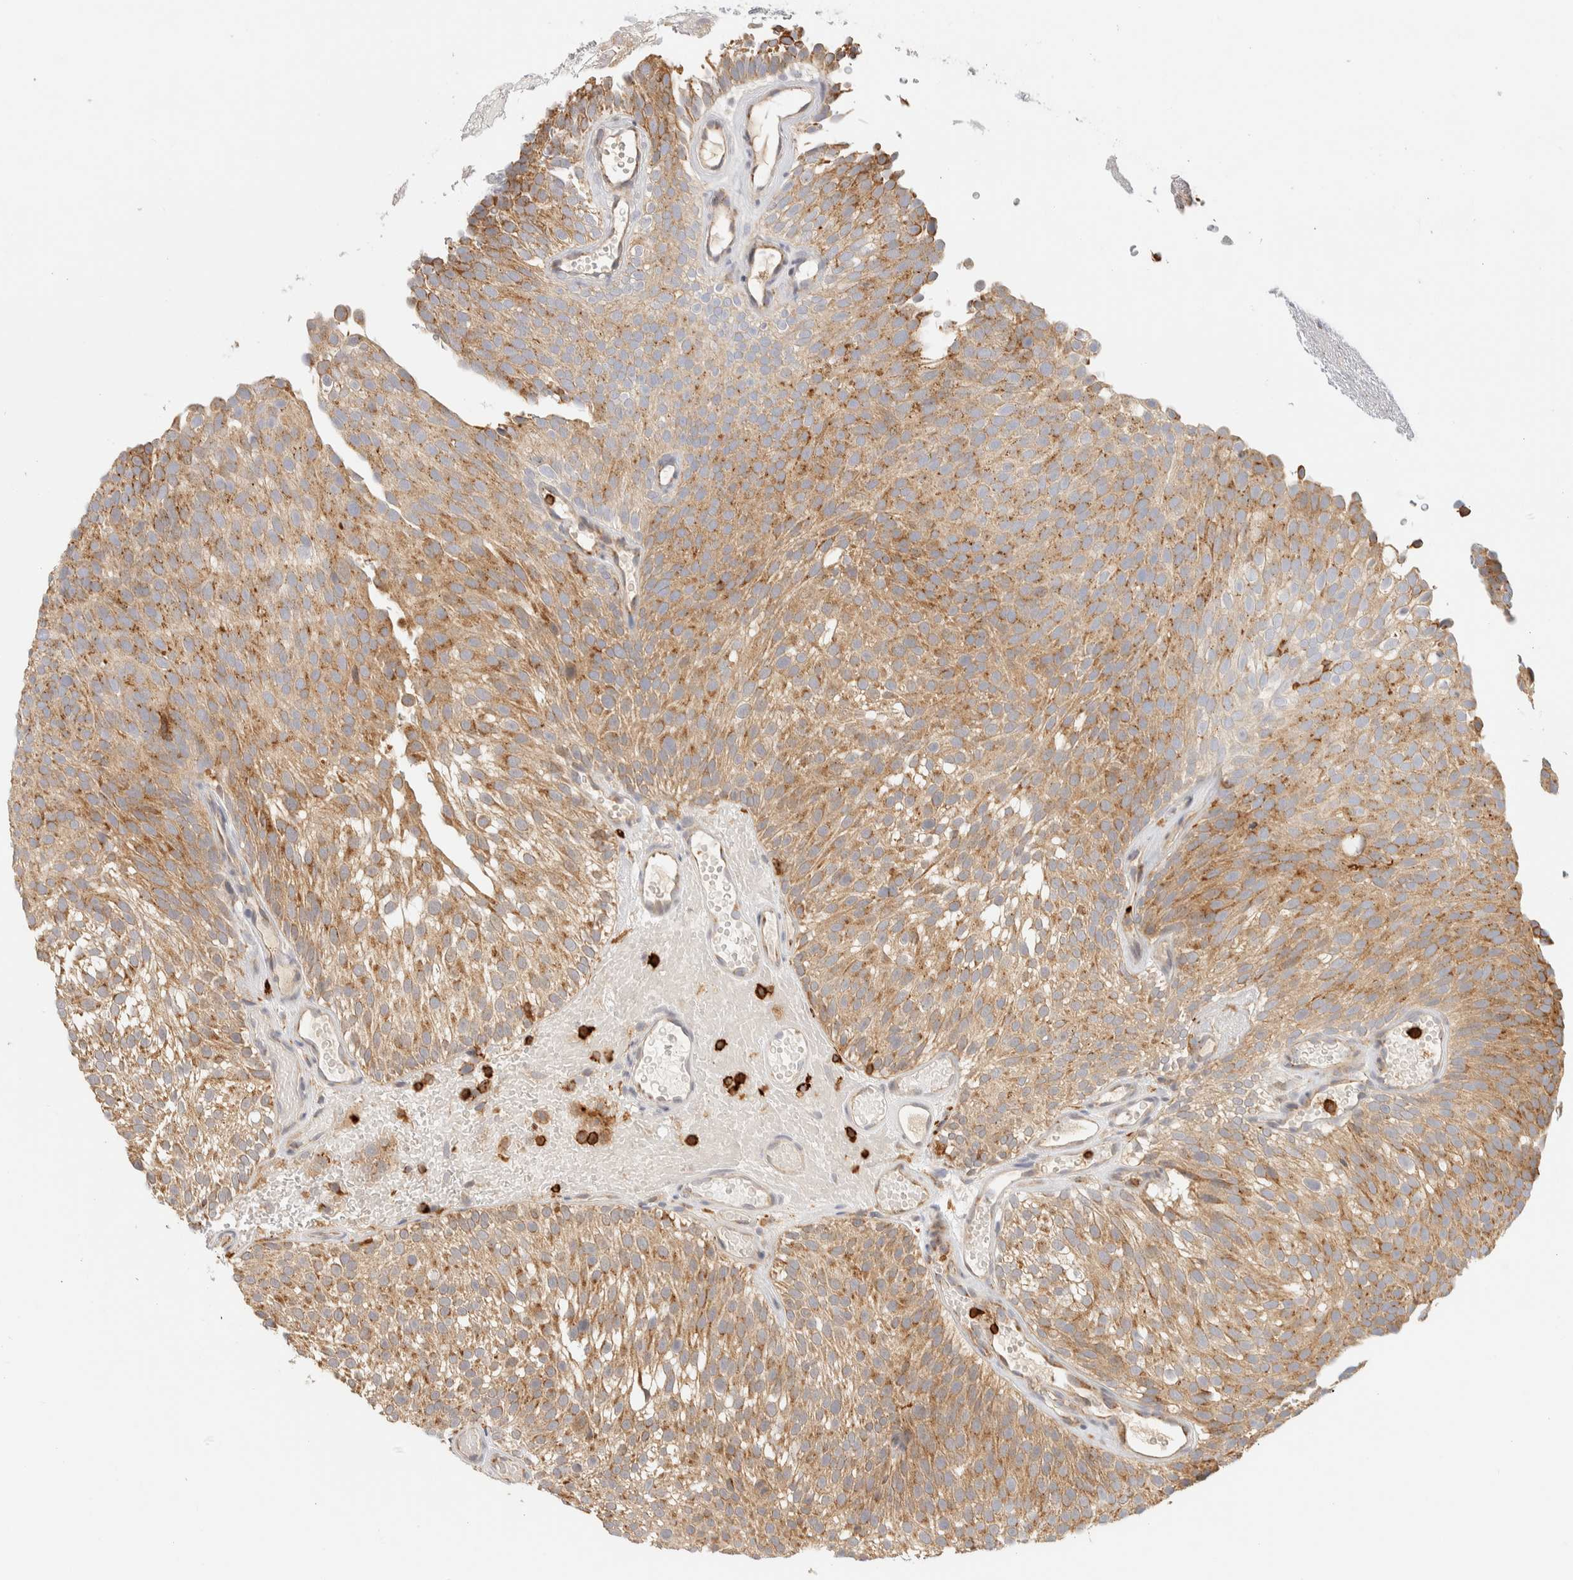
{"staining": {"intensity": "moderate", "quantity": ">75%", "location": "cytoplasmic/membranous"}, "tissue": "urothelial cancer", "cell_type": "Tumor cells", "image_type": "cancer", "snomed": [{"axis": "morphology", "description": "Urothelial carcinoma, Low grade"}, {"axis": "topography", "description": "Urinary bladder"}], "caption": "This image displays immunohistochemistry (IHC) staining of urothelial cancer, with medium moderate cytoplasmic/membranous expression in approximately >75% of tumor cells.", "gene": "RUNDC1", "patient": {"sex": "male", "age": 78}}